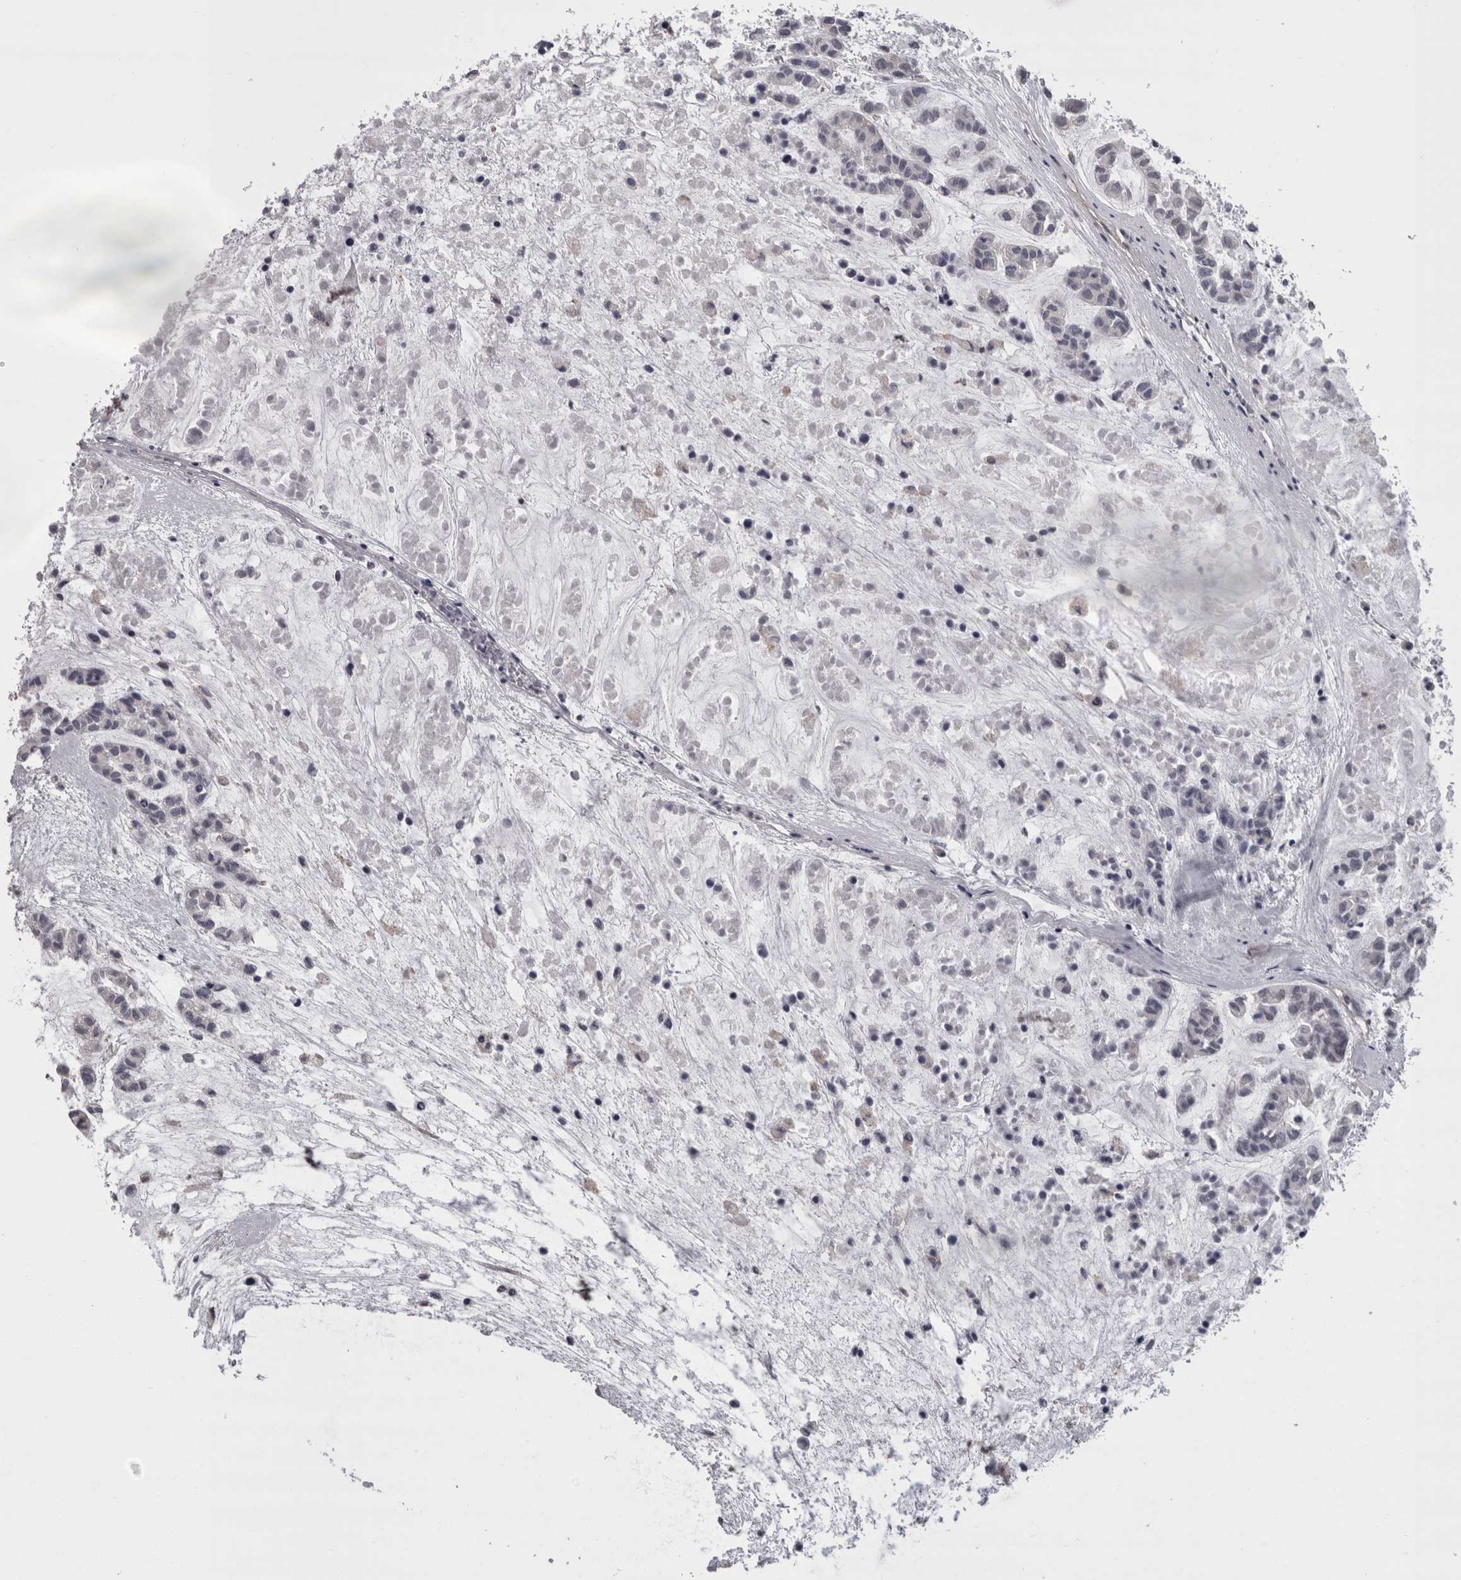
{"staining": {"intensity": "negative", "quantity": "none", "location": "none"}, "tissue": "head and neck cancer", "cell_type": "Tumor cells", "image_type": "cancer", "snomed": [{"axis": "morphology", "description": "Adenocarcinoma, NOS"}, {"axis": "morphology", "description": "Adenoma, NOS"}, {"axis": "topography", "description": "Head-Neck"}], "caption": "IHC of human head and neck adenocarcinoma demonstrates no expression in tumor cells.", "gene": "LYZL6", "patient": {"sex": "female", "age": 55}}